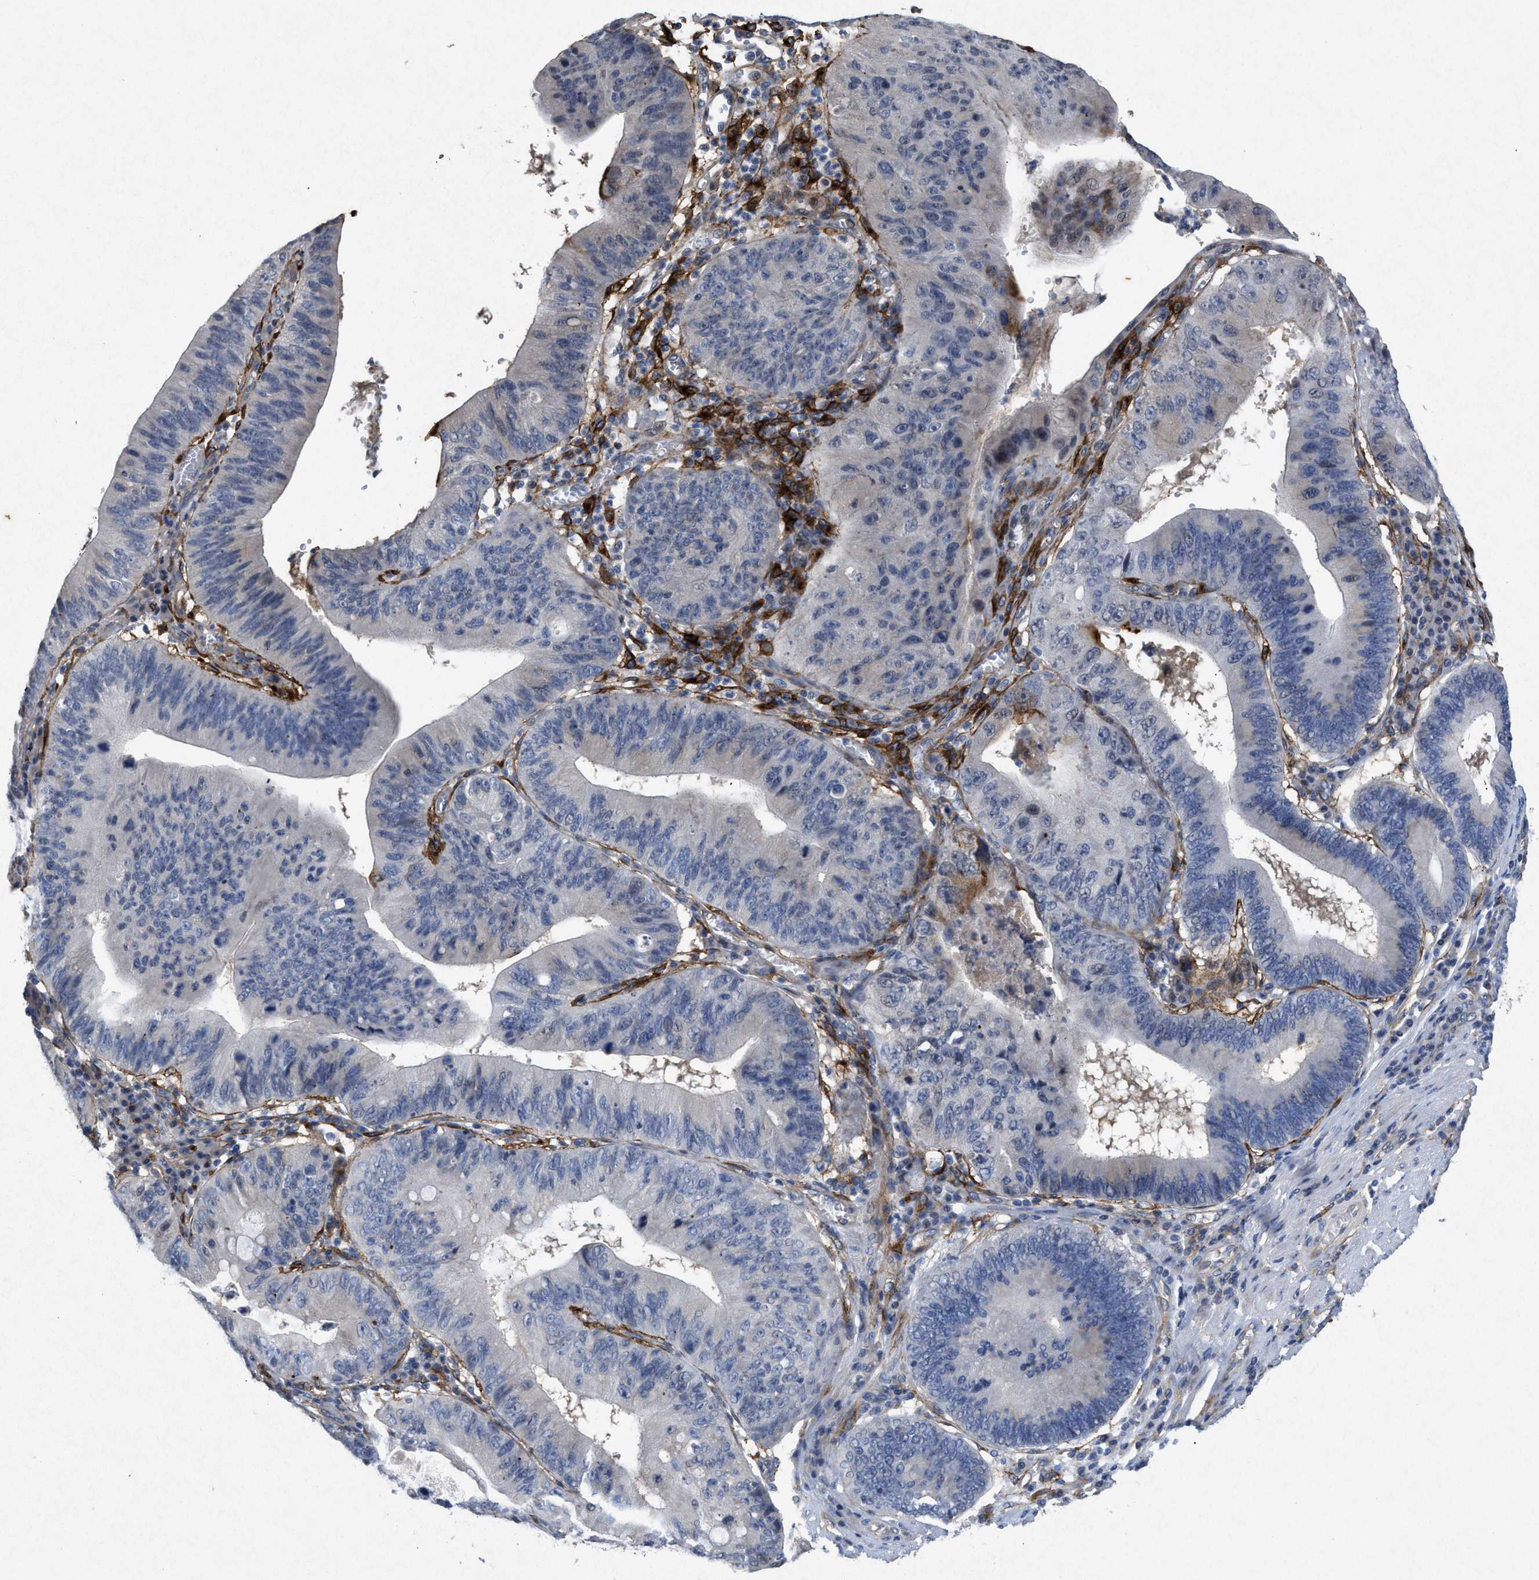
{"staining": {"intensity": "negative", "quantity": "none", "location": "none"}, "tissue": "stomach cancer", "cell_type": "Tumor cells", "image_type": "cancer", "snomed": [{"axis": "morphology", "description": "Adenocarcinoma, NOS"}, {"axis": "topography", "description": "Stomach"}], "caption": "Stomach cancer (adenocarcinoma) stained for a protein using immunohistochemistry (IHC) reveals no expression tumor cells.", "gene": "PDGFRA", "patient": {"sex": "male", "age": 59}}